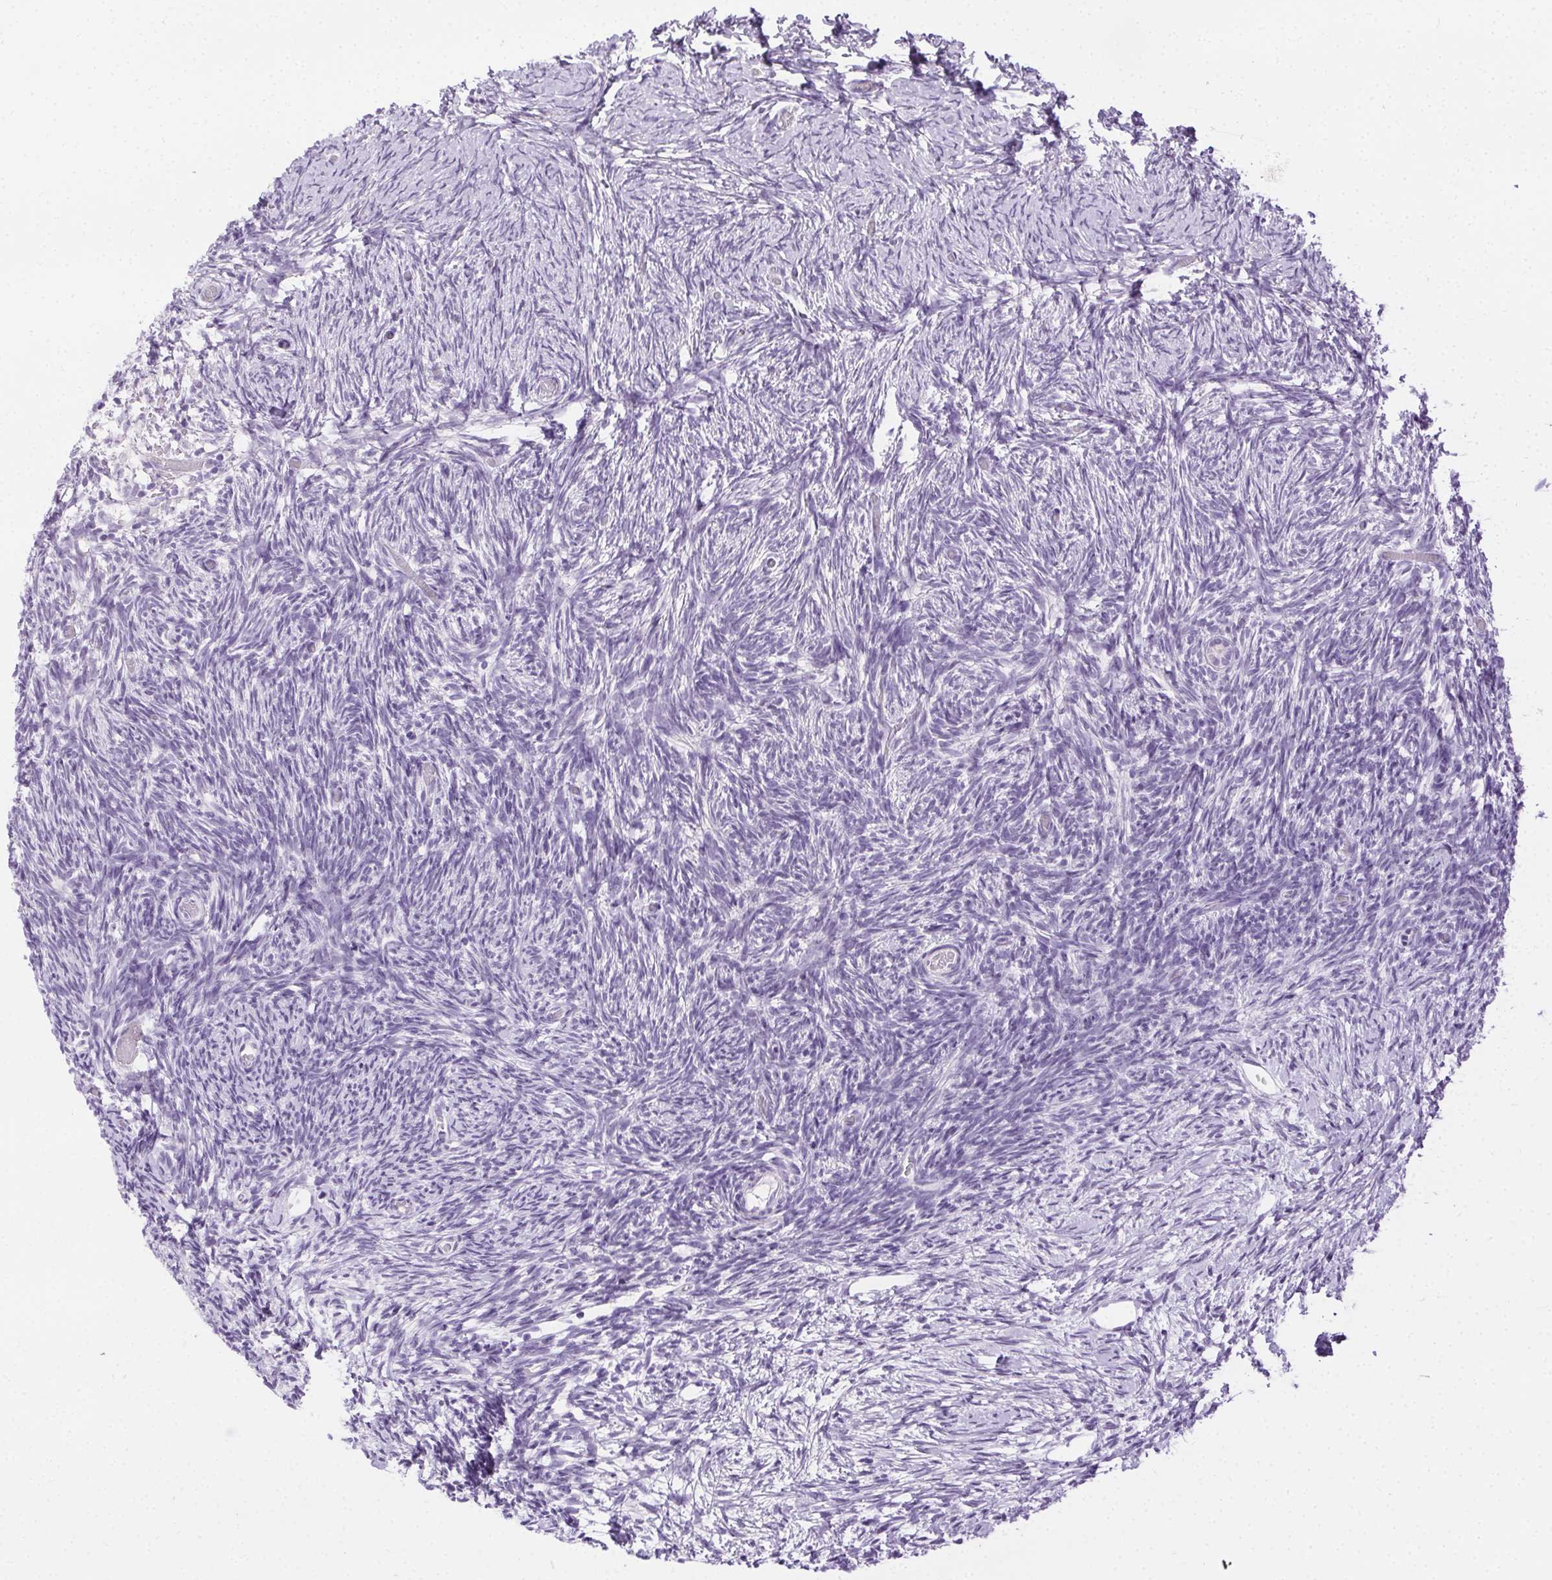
{"staining": {"intensity": "negative", "quantity": "none", "location": "none"}, "tissue": "ovary", "cell_type": "Follicle cells", "image_type": "normal", "snomed": [{"axis": "morphology", "description": "Normal tissue, NOS"}, {"axis": "topography", "description": "Ovary"}], "caption": "This is an immunohistochemistry photomicrograph of benign human ovary. There is no positivity in follicle cells.", "gene": "C20orf85", "patient": {"sex": "female", "age": 39}}